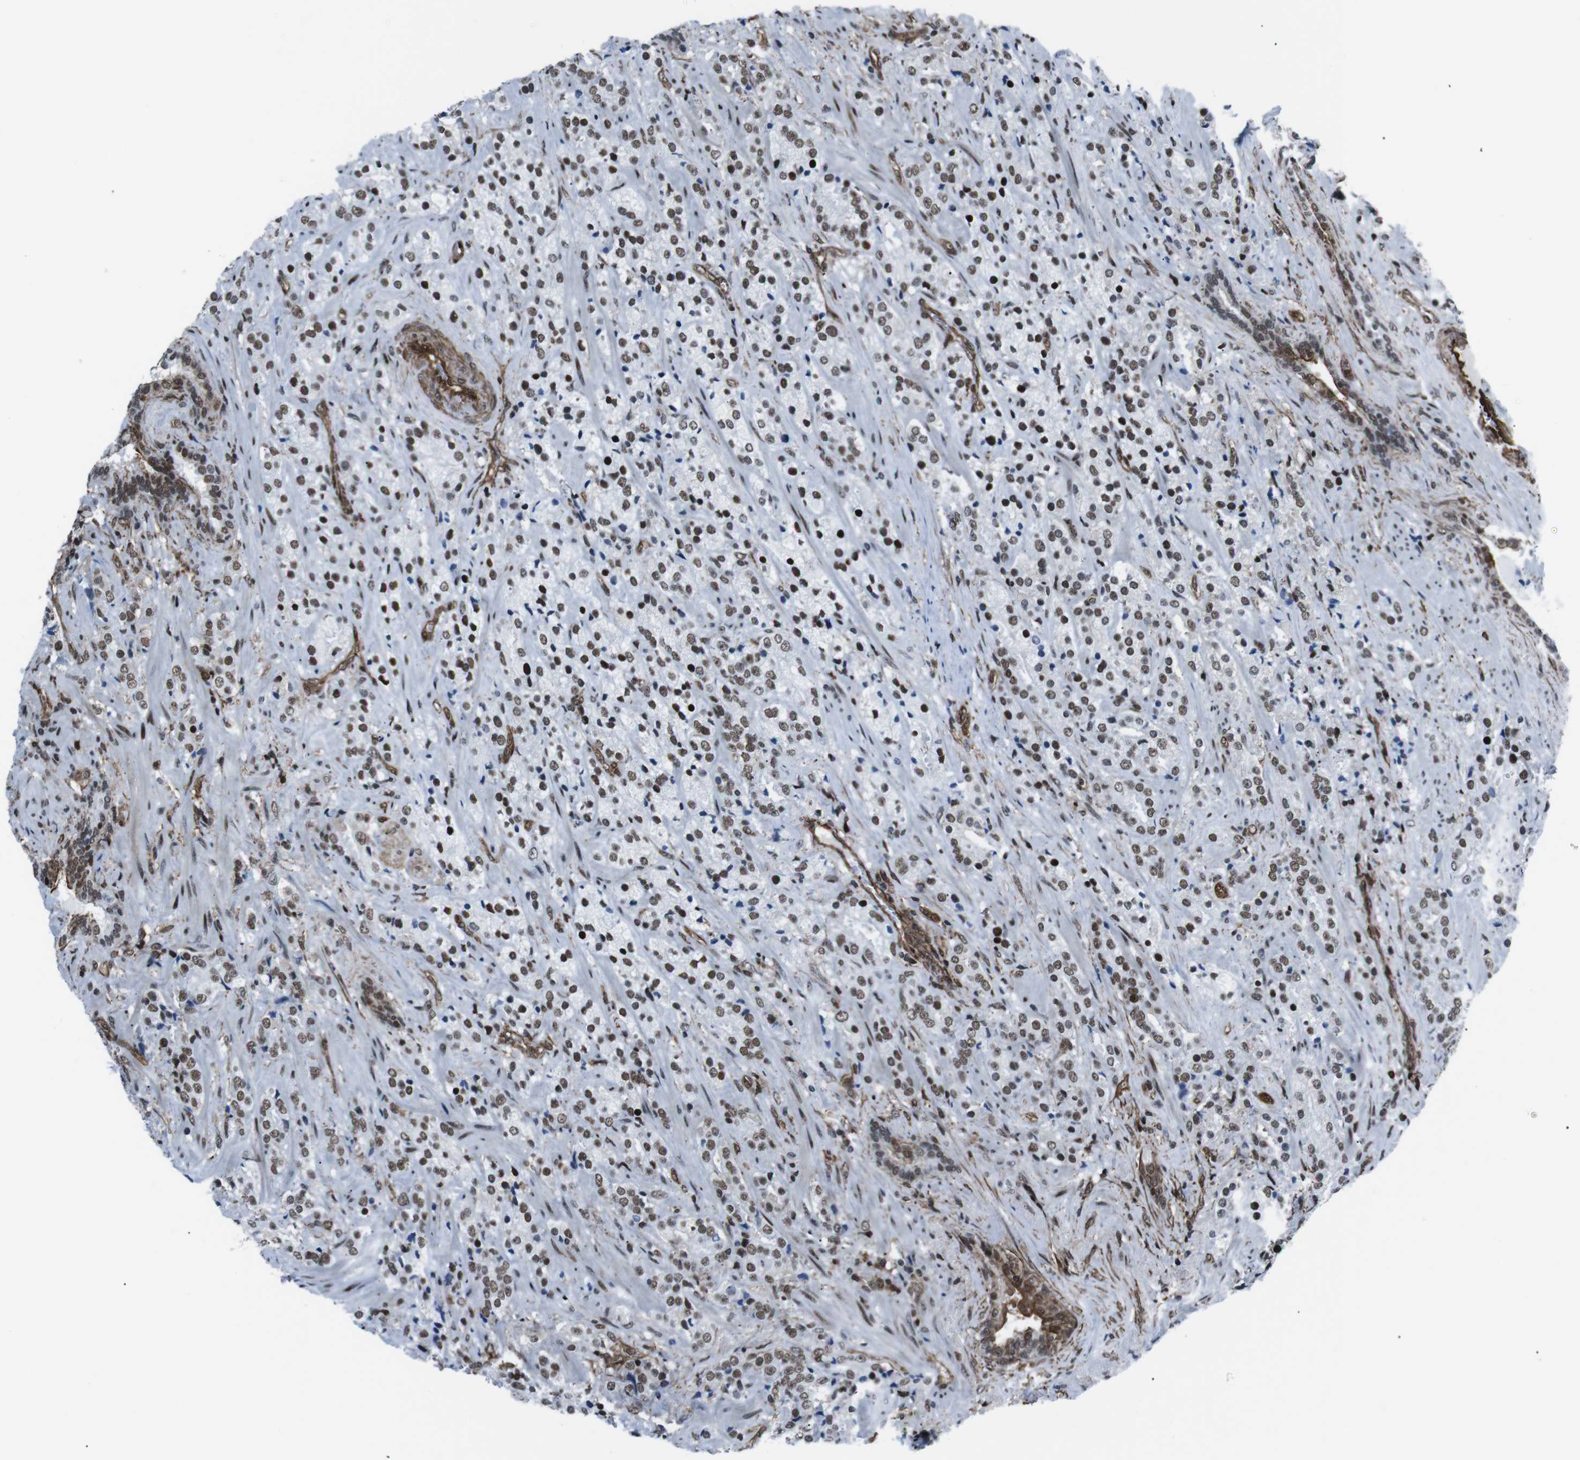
{"staining": {"intensity": "moderate", "quantity": ">75%", "location": "nuclear"}, "tissue": "prostate cancer", "cell_type": "Tumor cells", "image_type": "cancer", "snomed": [{"axis": "morphology", "description": "Adenocarcinoma, High grade"}, {"axis": "topography", "description": "Prostate"}], "caption": "About >75% of tumor cells in prostate high-grade adenocarcinoma display moderate nuclear protein staining as visualized by brown immunohistochemical staining.", "gene": "HNRNPU", "patient": {"sex": "male", "age": 71}}